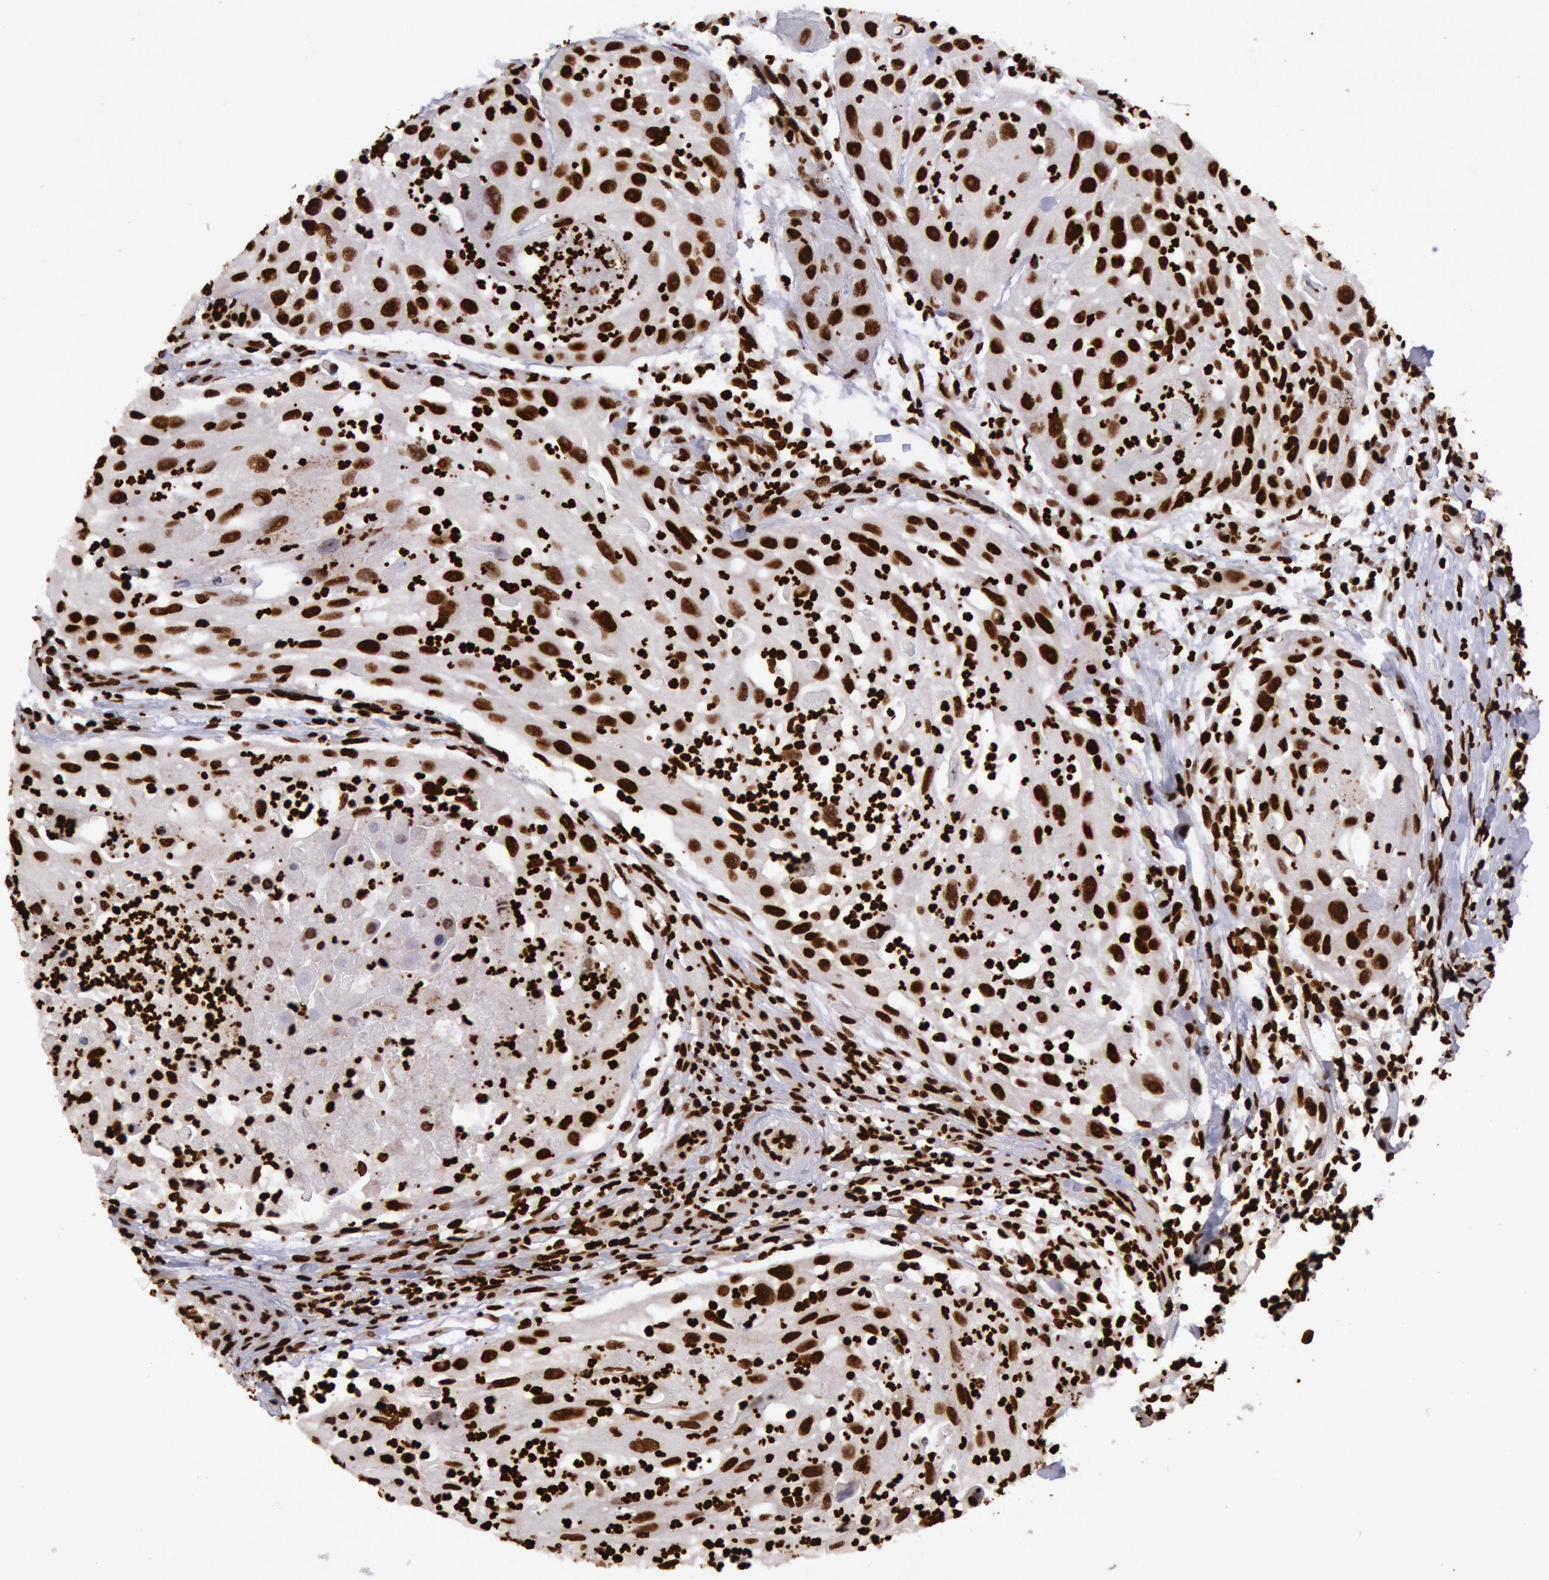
{"staining": {"intensity": "strong", "quantity": ">75%", "location": "nuclear"}, "tissue": "head and neck cancer", "cell_type": "Tumor cells", "image_type": "cancer", "snomed": [{"axis": "morphology", "description": "Squamous cell carcinoma, NOS"}, {"axis": "topography", "description": "Head-Neck"}], "caption": "This is a histology image of IHC staining of squamous cell carcinoma (head and neck), which shows strong positivity in the nuclear of tumor cells.", "gene": "H3-4", "patient": {"sex": "male", "age": 64}}